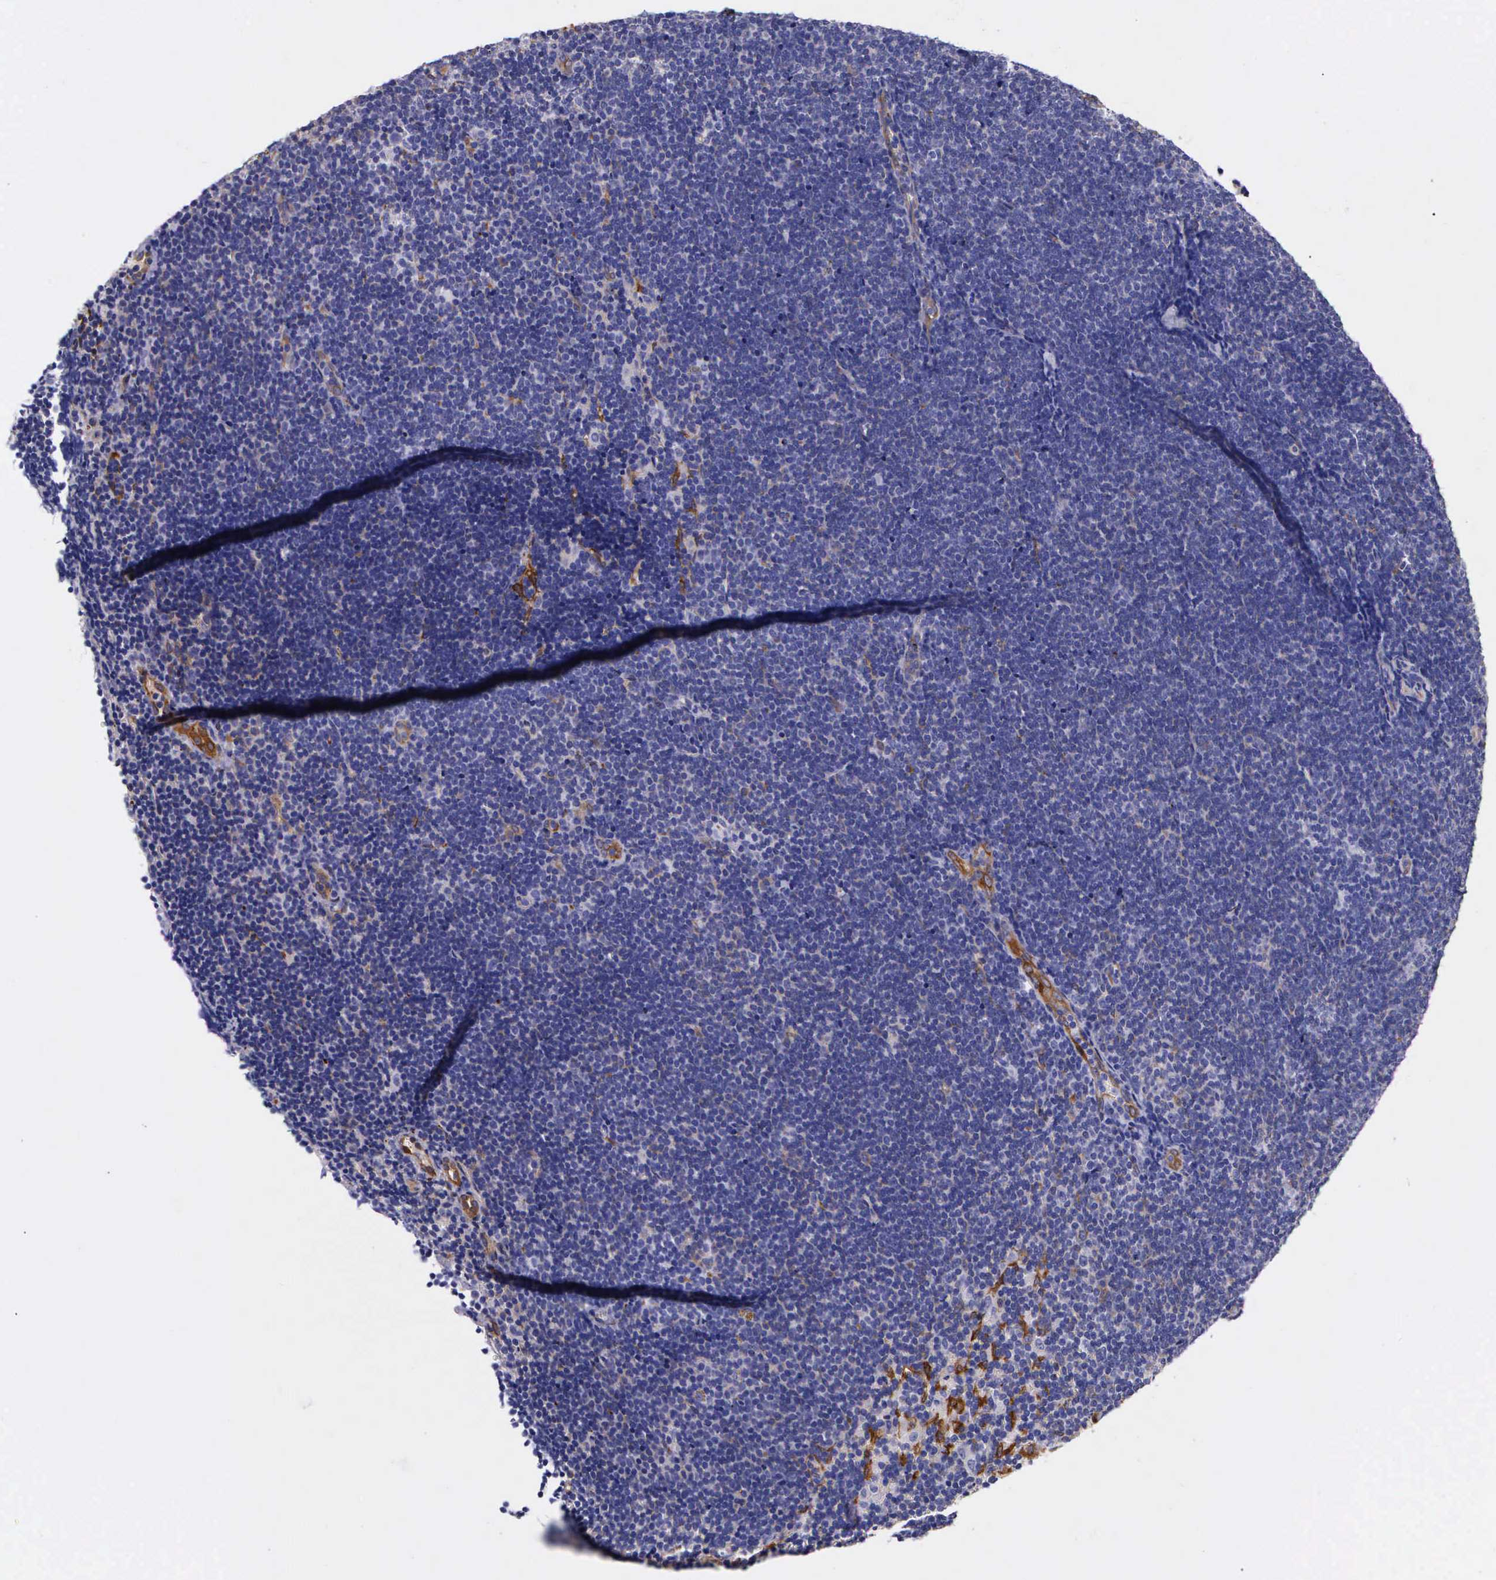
{"staining": {"intensity": "negative", "quantity": "none", "location": "none"}, "tissue": "lymphoma", "cell_type": "Tumor cells", "image_type": "cancer", "snomed": [{"axis": "morphology", "description": "Malignant lymphoma, non-Hodgkin's type, Low grade"}, {"axis": "topography", "description": "Lymph node"}], "caption": "A high-resolution photomicrograph shows immunohistochemistry (IHC) staining of lymphoma, which reveals no significant expression in tumor cells.", "gene": "BCAR1", "patient": {"sex": "female", "age": 51}}